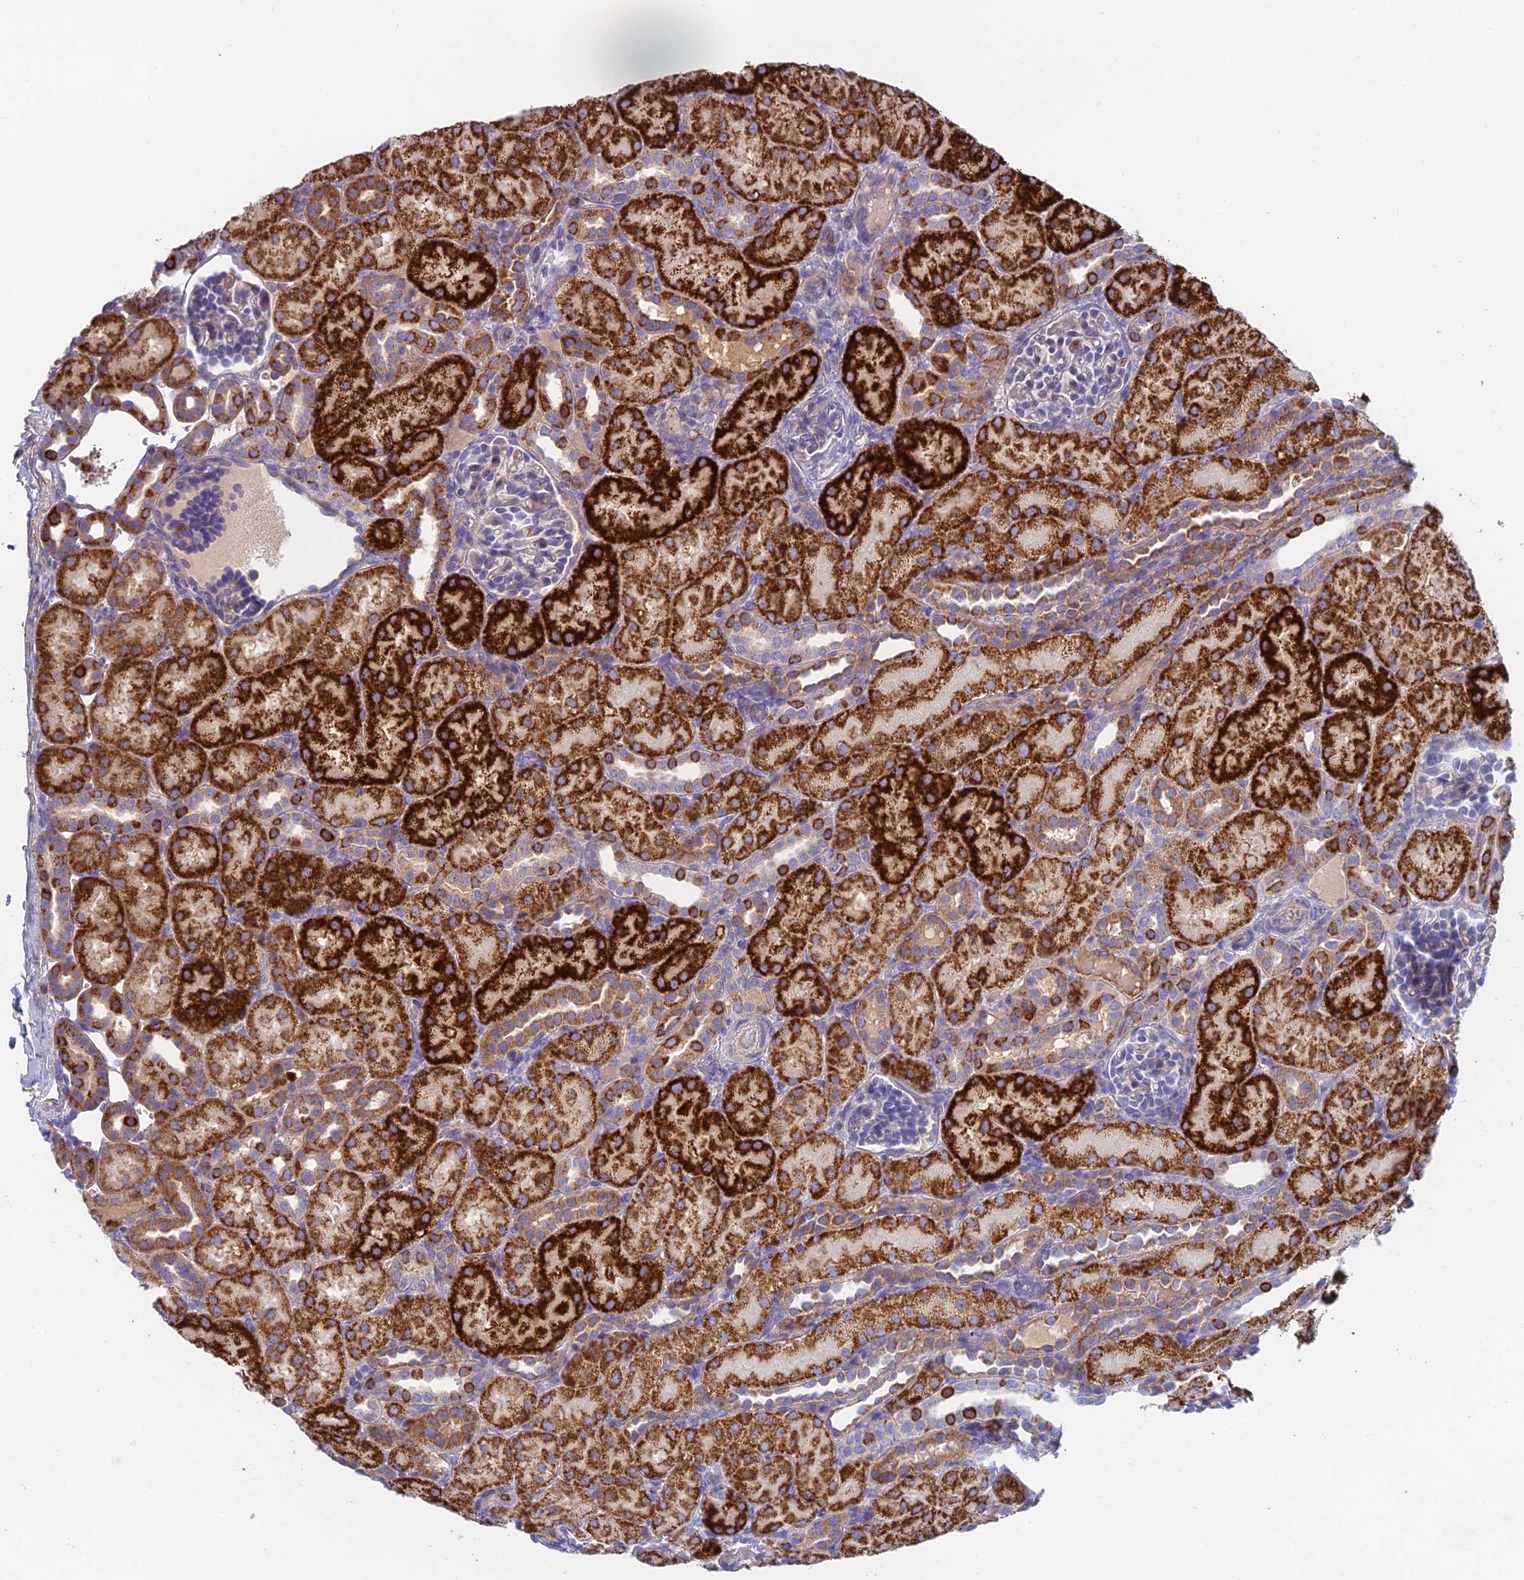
{"staining": {"intensity": "negative", "quantity": "none", "location": "none"}, "tissue": "kidney", "cell_type": "Cells in glomeruli", "image_type": "normal", "snomed": [{"axis": "morphology", "description": "Normal tissue, NOS"}, {"axis": "topography", "description": "Kidney"}], "caption": "Cells in glomeruli are negative for brown protein staining in normal kidney. (DAB immunohistochemistry (IHC) with hematoxylin counter stain).", "gene": "IFTAP", "patient": {"sex": "male", "age": 1}}